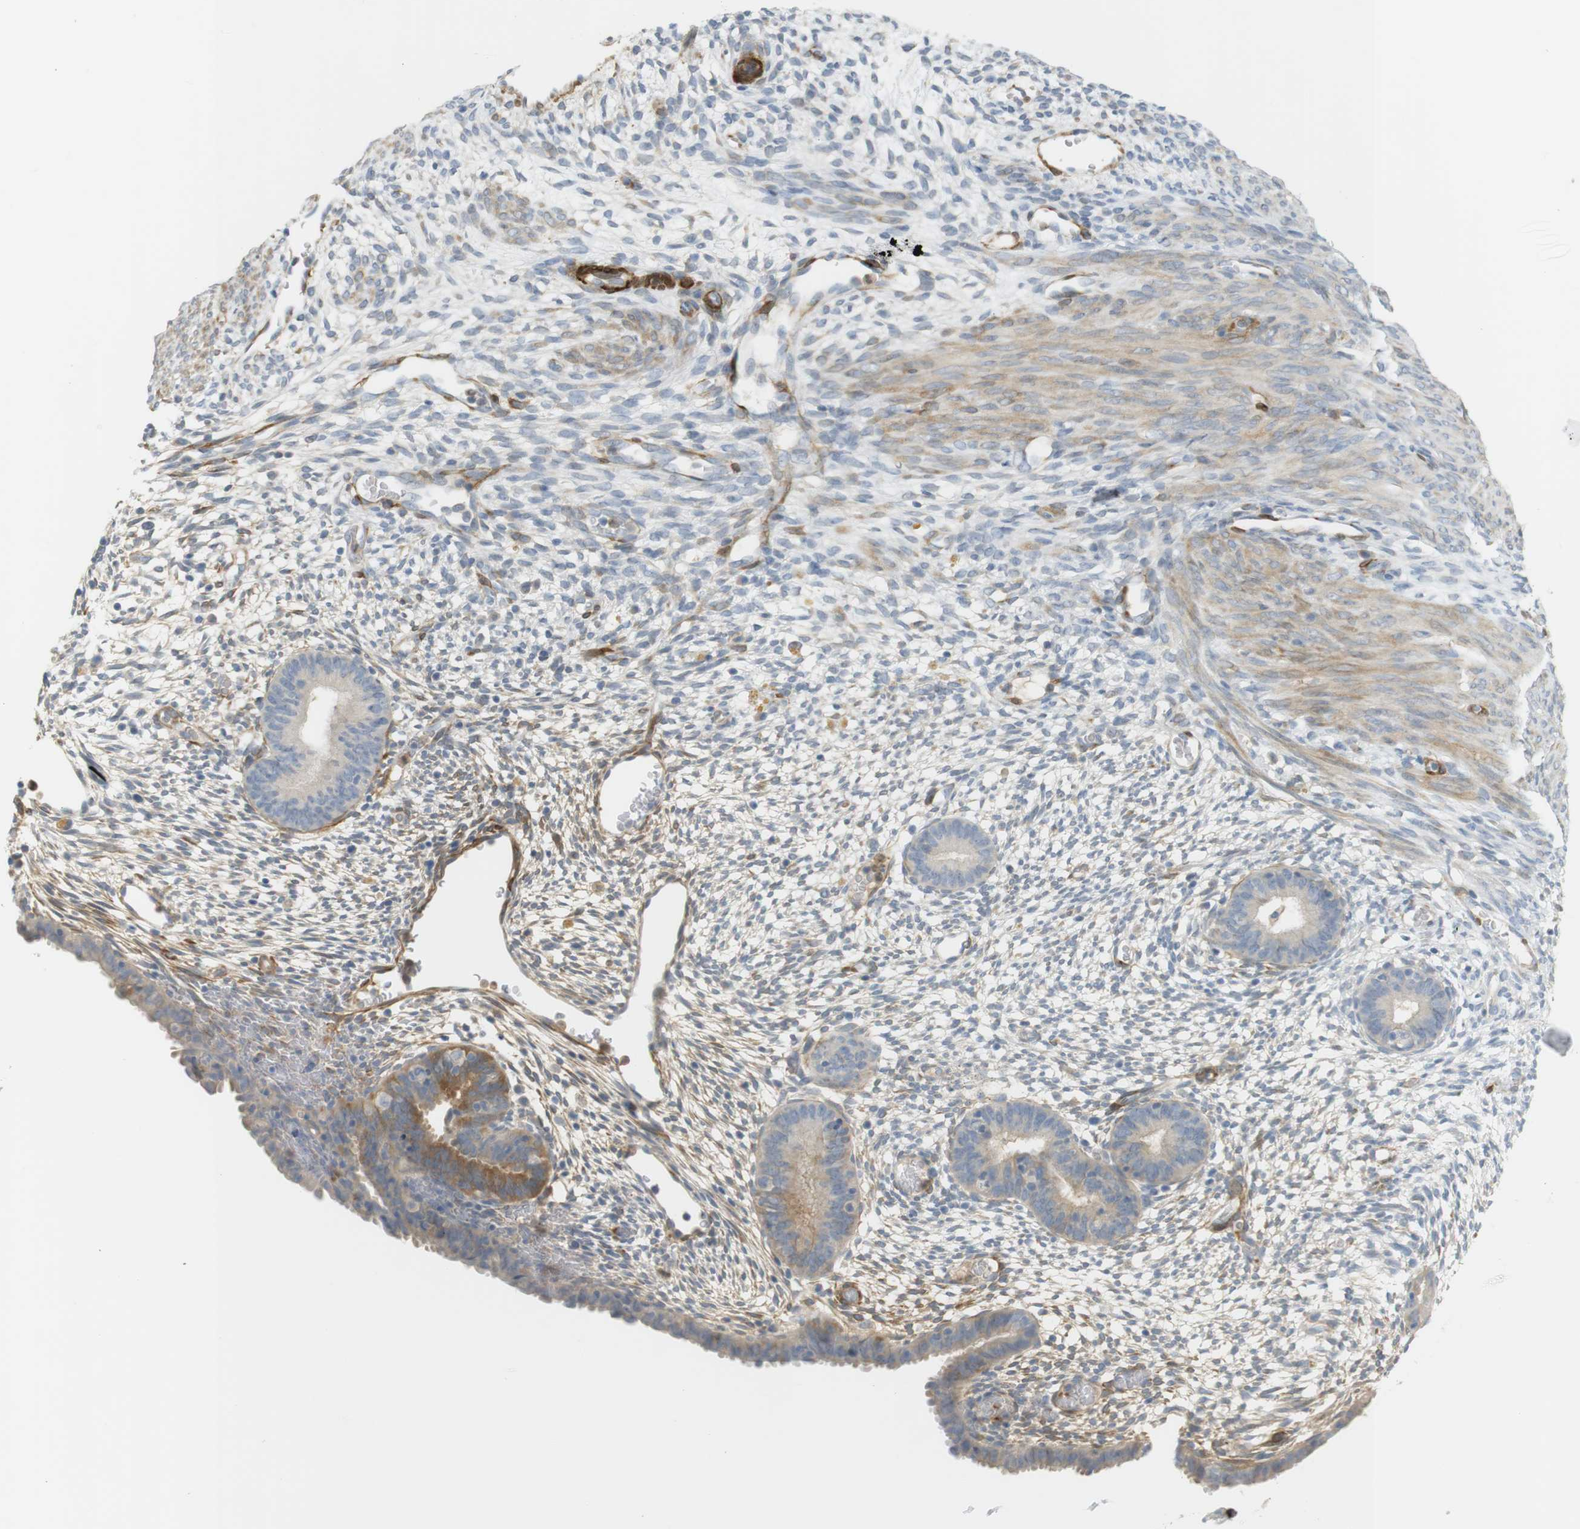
{"staining": {"intensity": "negative", "quantity": "none", "location": "none"}, "tissue": "endometrium", "cell_type": "Cells in endometrial stroma", "image_type": "normal", "snomed": [{"axis": "morphology", "description": "Normal tissue, NOS"}, {"axis": "morphology", "description": "Atrophy, NOS"}, {"axis": "topography", "description": "Uterus"}, {"axis": "topography", "description": "Endometrium"}], "caption": "DAB (3,3'-diaminobenzidine) immunohistochemical staining of benign endometrium displays no significant positivity in cells in endometrial stroma.", "gene": "PDE3A", "patient": {"sex": "female", "age": 68}}